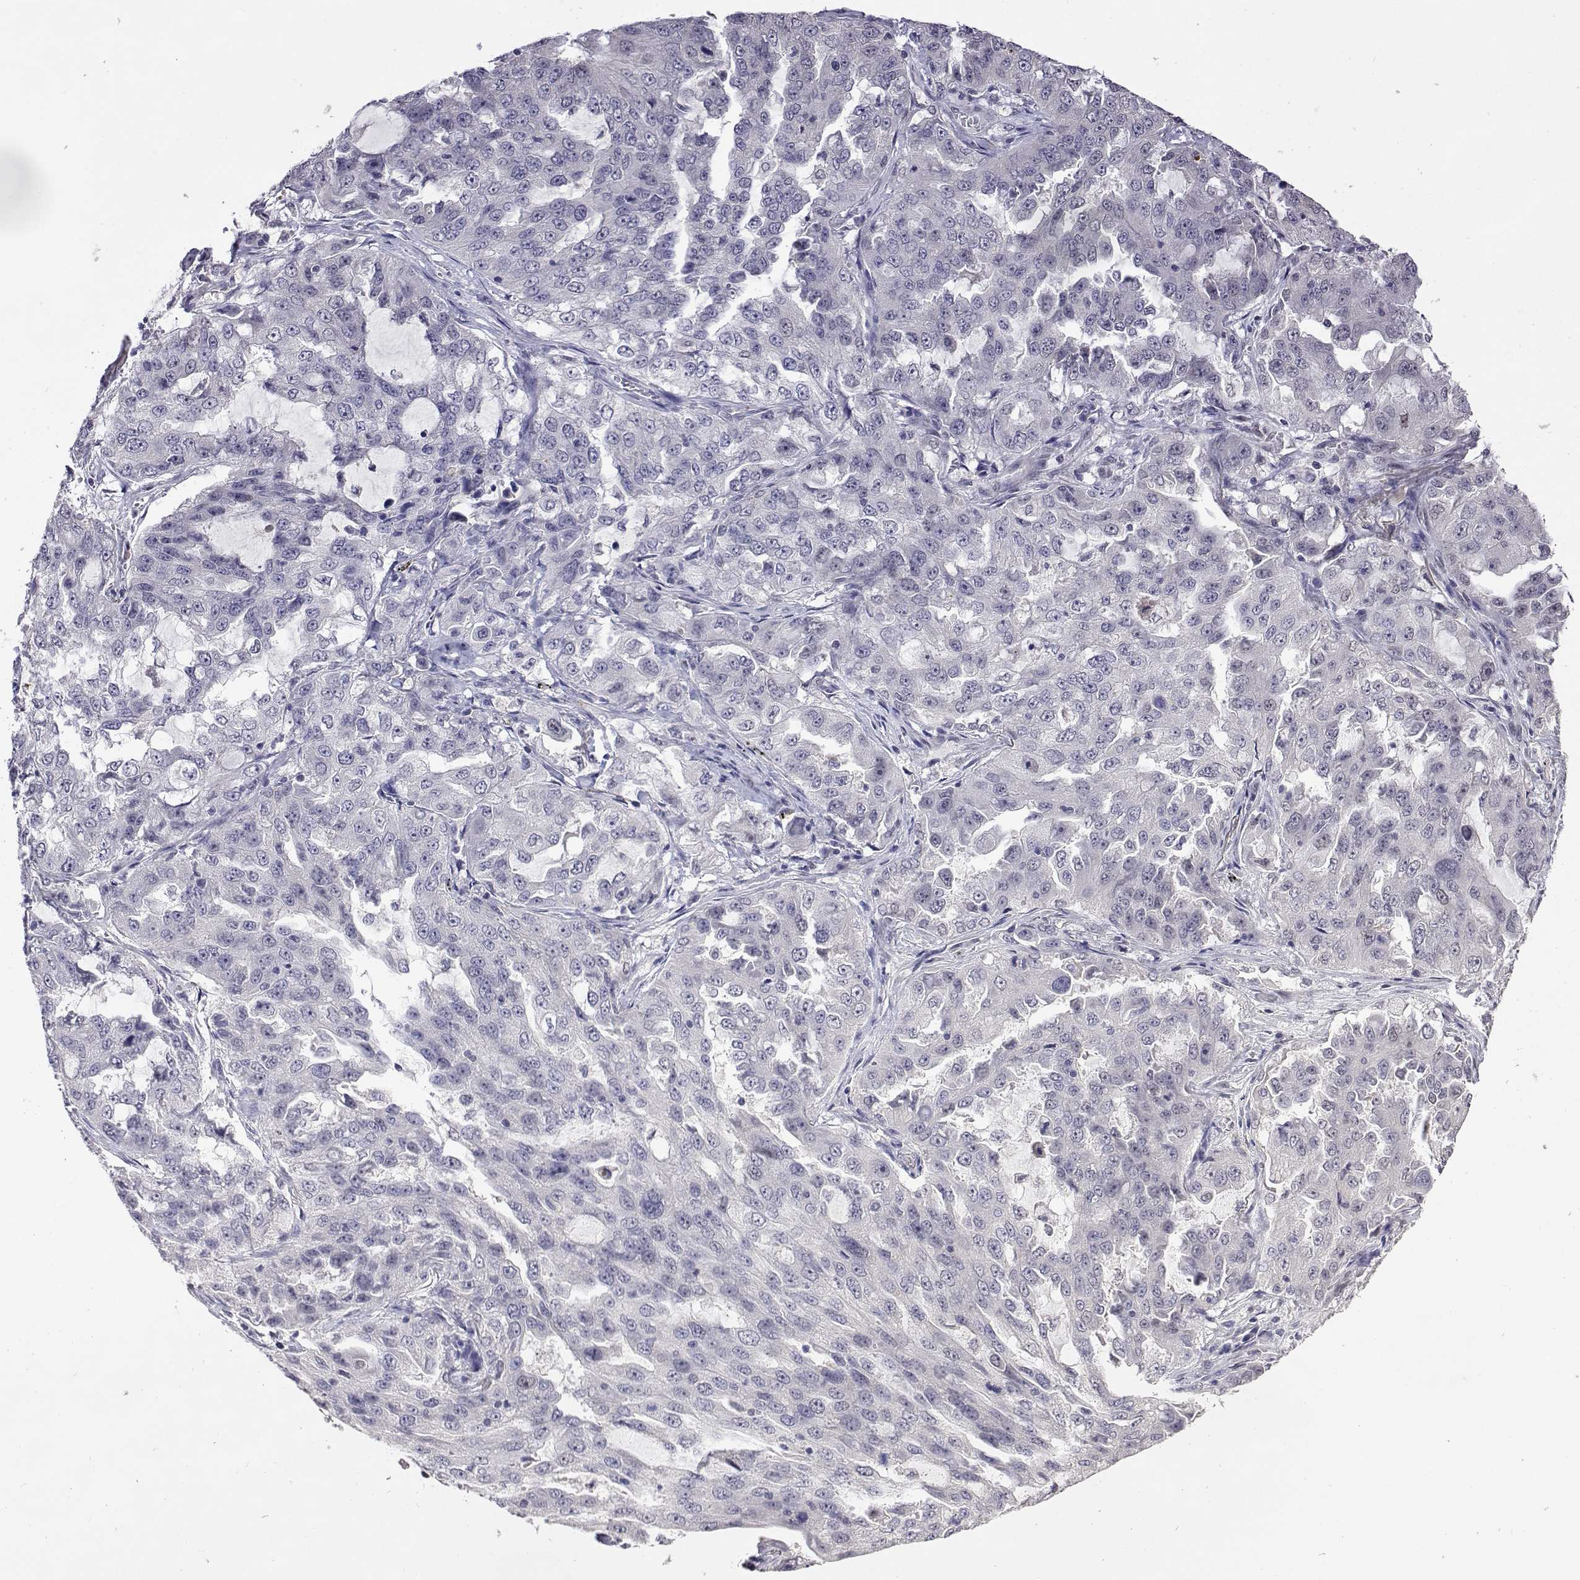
{"staining": {"intensity": "negative", "quantity": "none", "location": "none"}, "tissue": "lung cancer", "cell_type": "Tumor cells", "image_type": "cancer", "snomed": [{"axis": "morphology", "description": "Adenocarcinoma, NOS"}, {"axis": "topography", "description": "Lung"}], "caption": "Immunohistochemistry of human adenocarcinoma (lung) demonstrates no staining in tumor cells.", "gene": "HNRNPA0", "patient": {"sex": "female", "age": 61}}